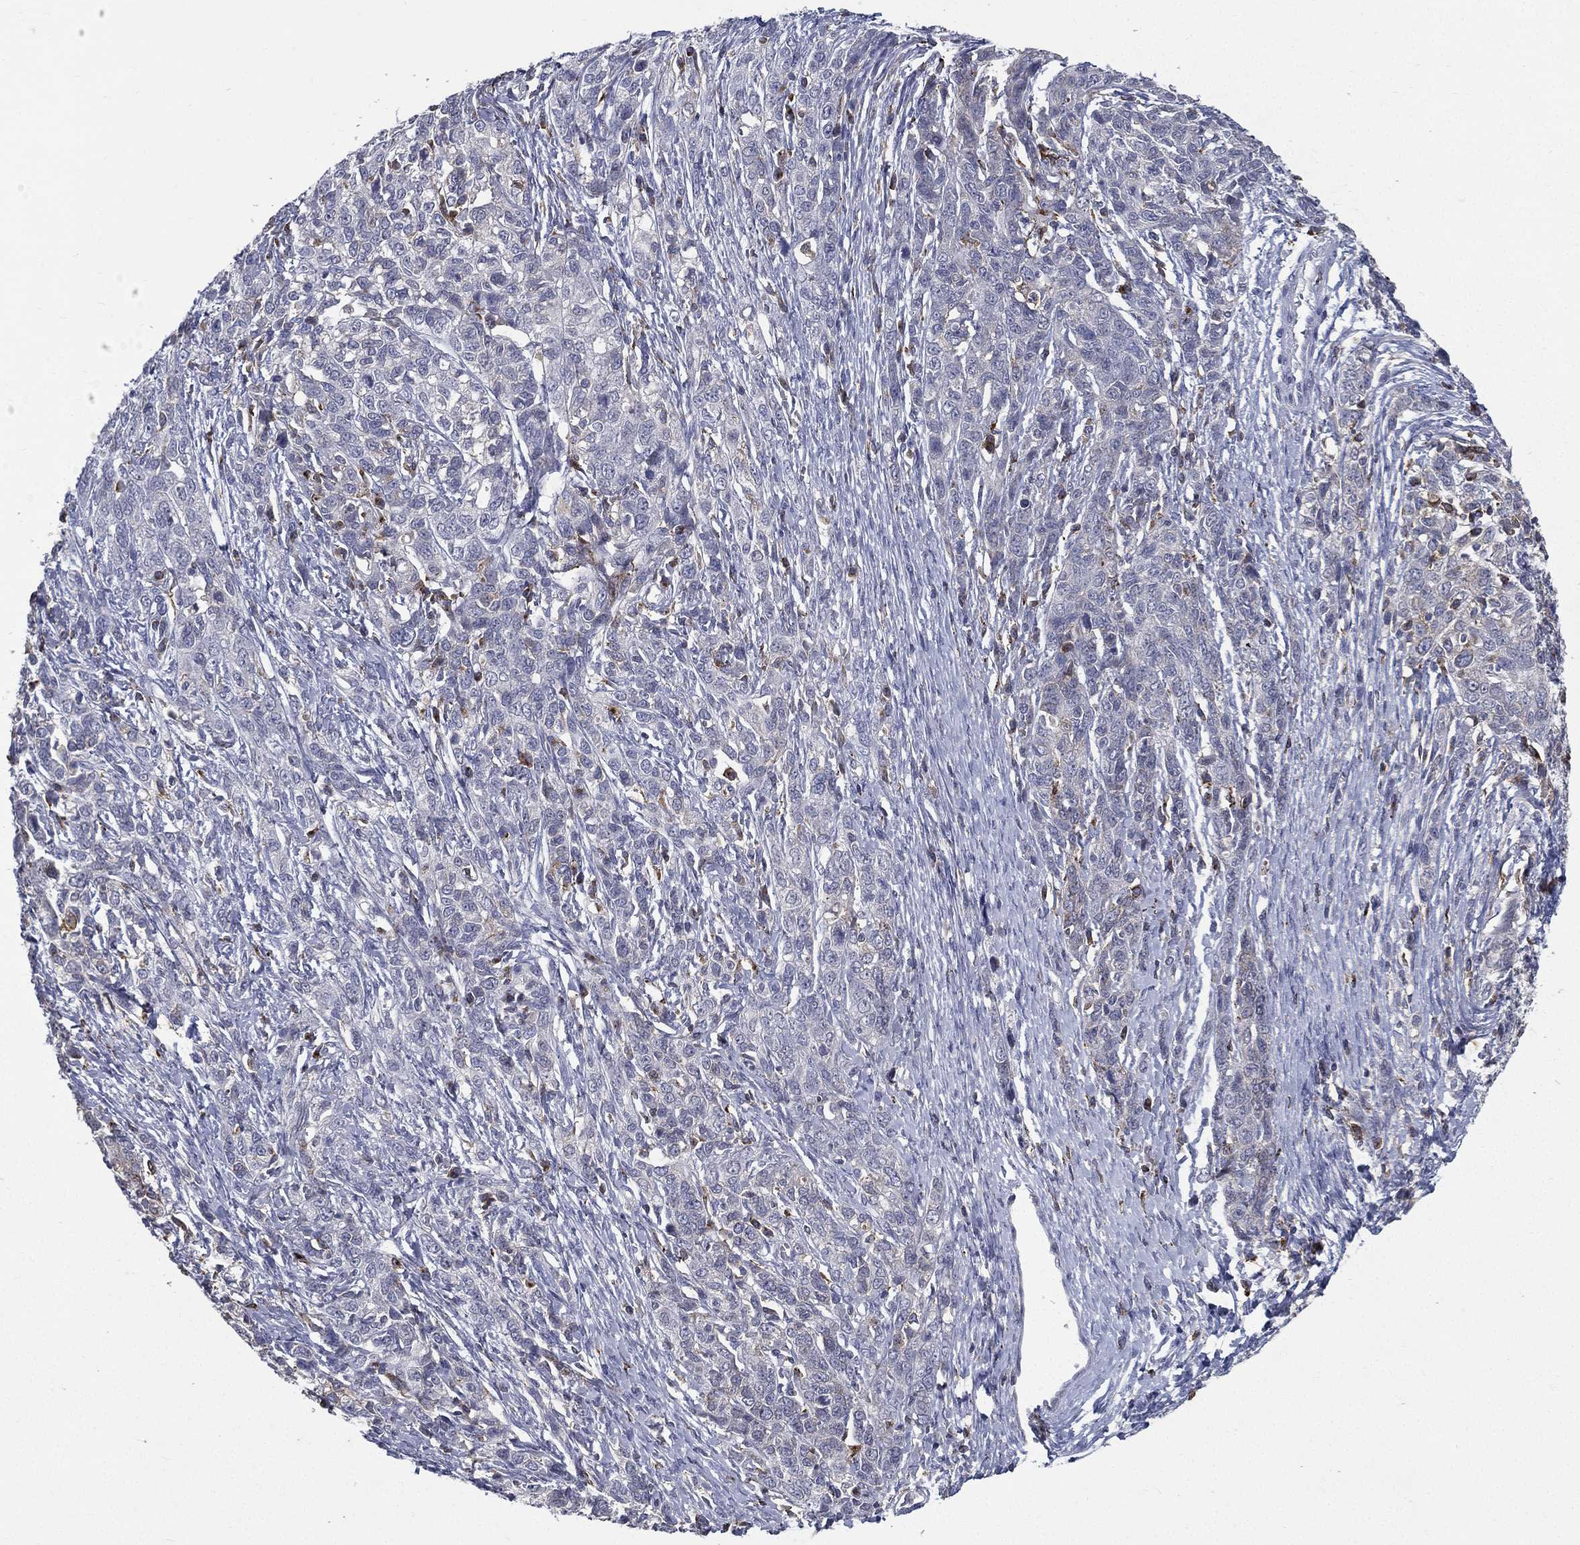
{"staining": {"intensity": "negative", "quantity": "none", "location": "none"}, "tissue": "ovarian cancer", "cell_type": "Tumor cells", "image_type": "cancer", "snomed": [{"axis": "morphology", "description": "Cystadenocarcinoma, serous, NOS"}, {"axis": "topography", "description": "Ovary"}], "caption": "High magnification brightfield microscopy of serous cystadenocarcinoma (ovarian) stained with DAB (3,3'-diaminobenzidine) (brown) and counterstained with hematoxylin (blue): tumor cells show no significant staining. The staining was performed using DAB (3,3'-diaminobenzidine) to visualize the protein expression in brown, while the nuclei were stained in blue with hematoxylin (Magnification: 20x).", "gene": "EVI2B", "patient": {"sex": "female", "age": 71}}